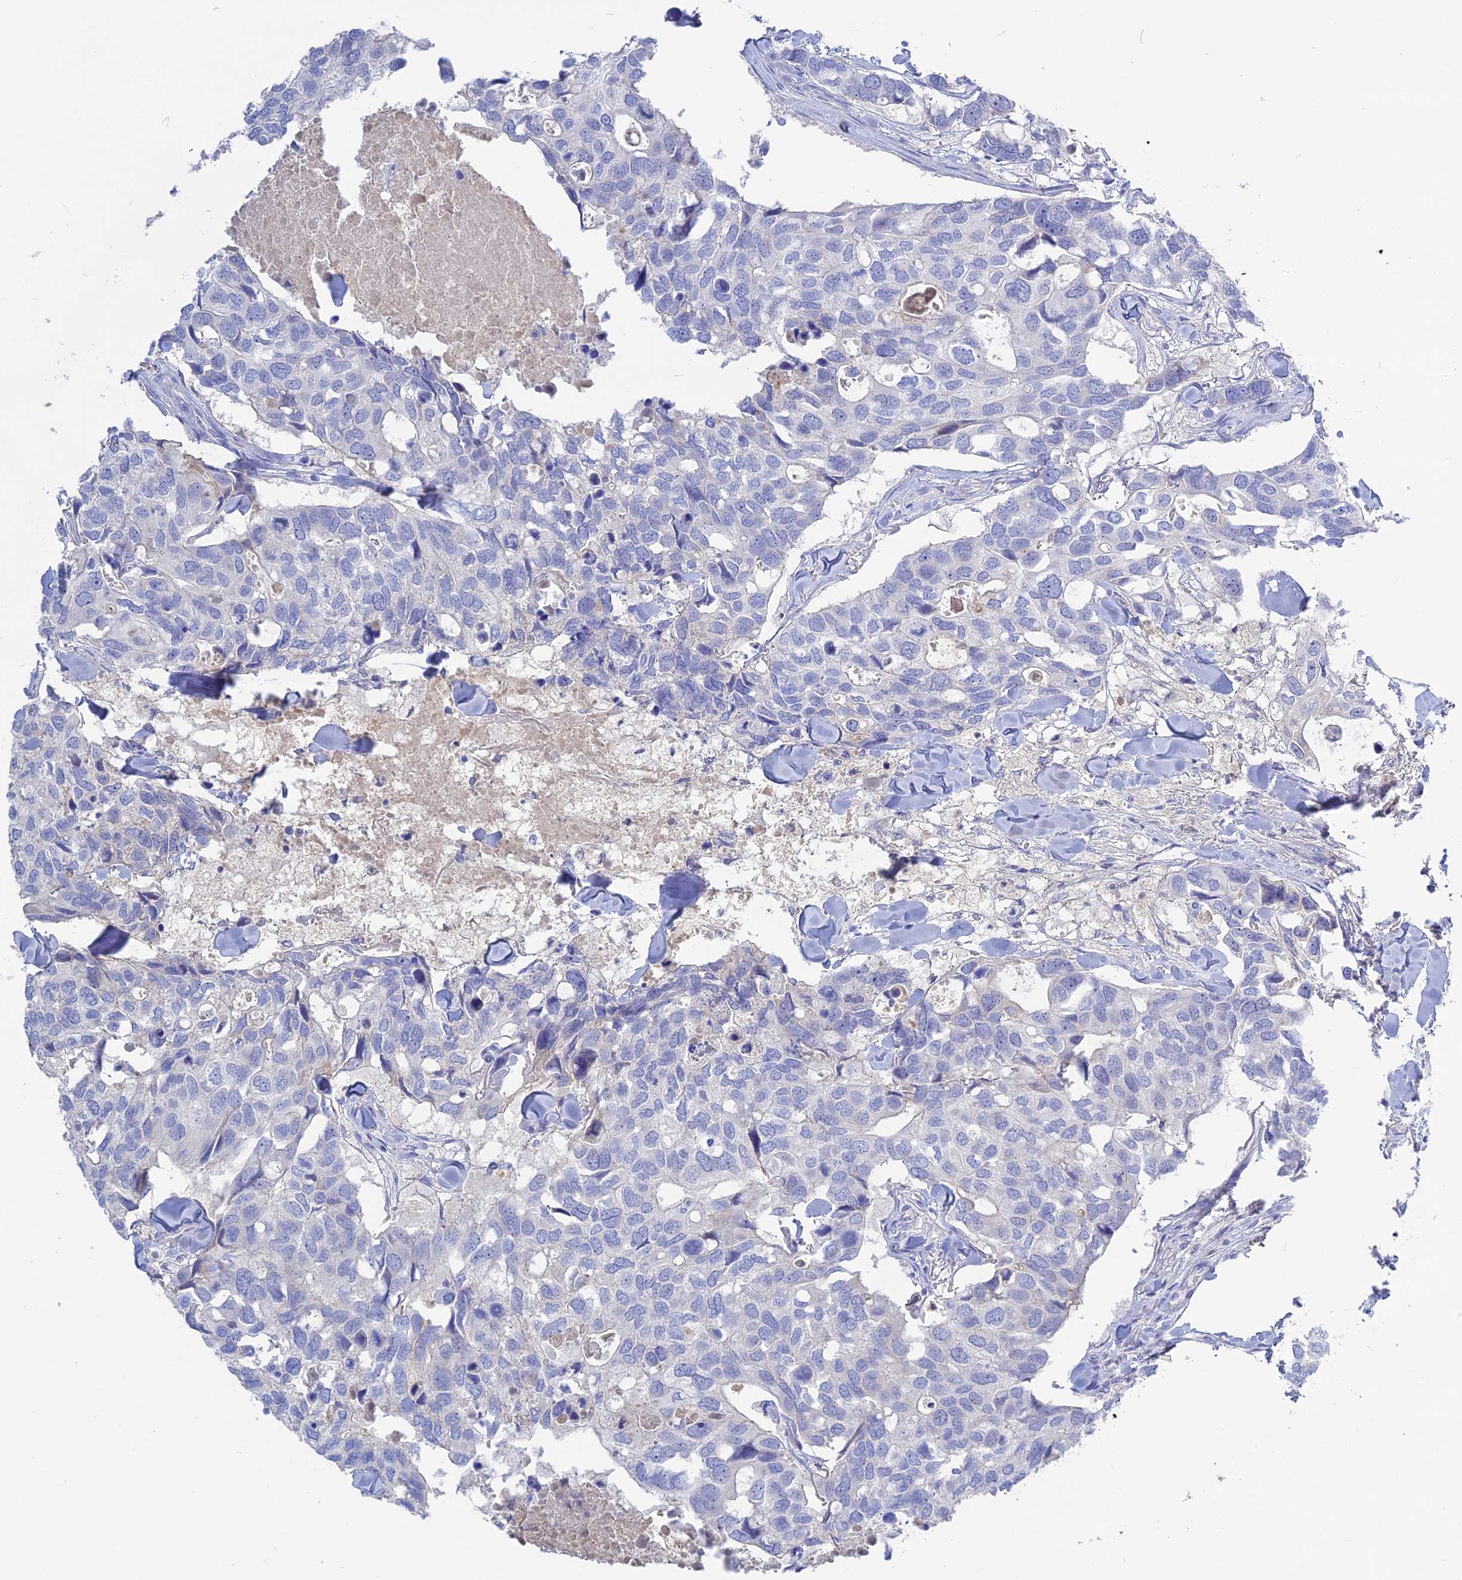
{"staining": {"intensity": "negative", "quantity": "none", "location": "none"}, "tissue": "breast cancer", "cell_type": "Tumor cells", "image_type": "cancer", "snomed": [{"axis": "morphology", "description": "Duct carcinoma"}, {"axis": "topography", "description": "Breast"}], "caption": "DAB immunohistochemical staining of human breast cancer (intraductal carcinoma) shows no significant staining in tumor cells. (Brightfield microscopy of DAB (3,3'-diaminobenzidine) IHC at high magnification).", "gene": "ADGRA1", "patient": {"sex": "female", "age": 83}}